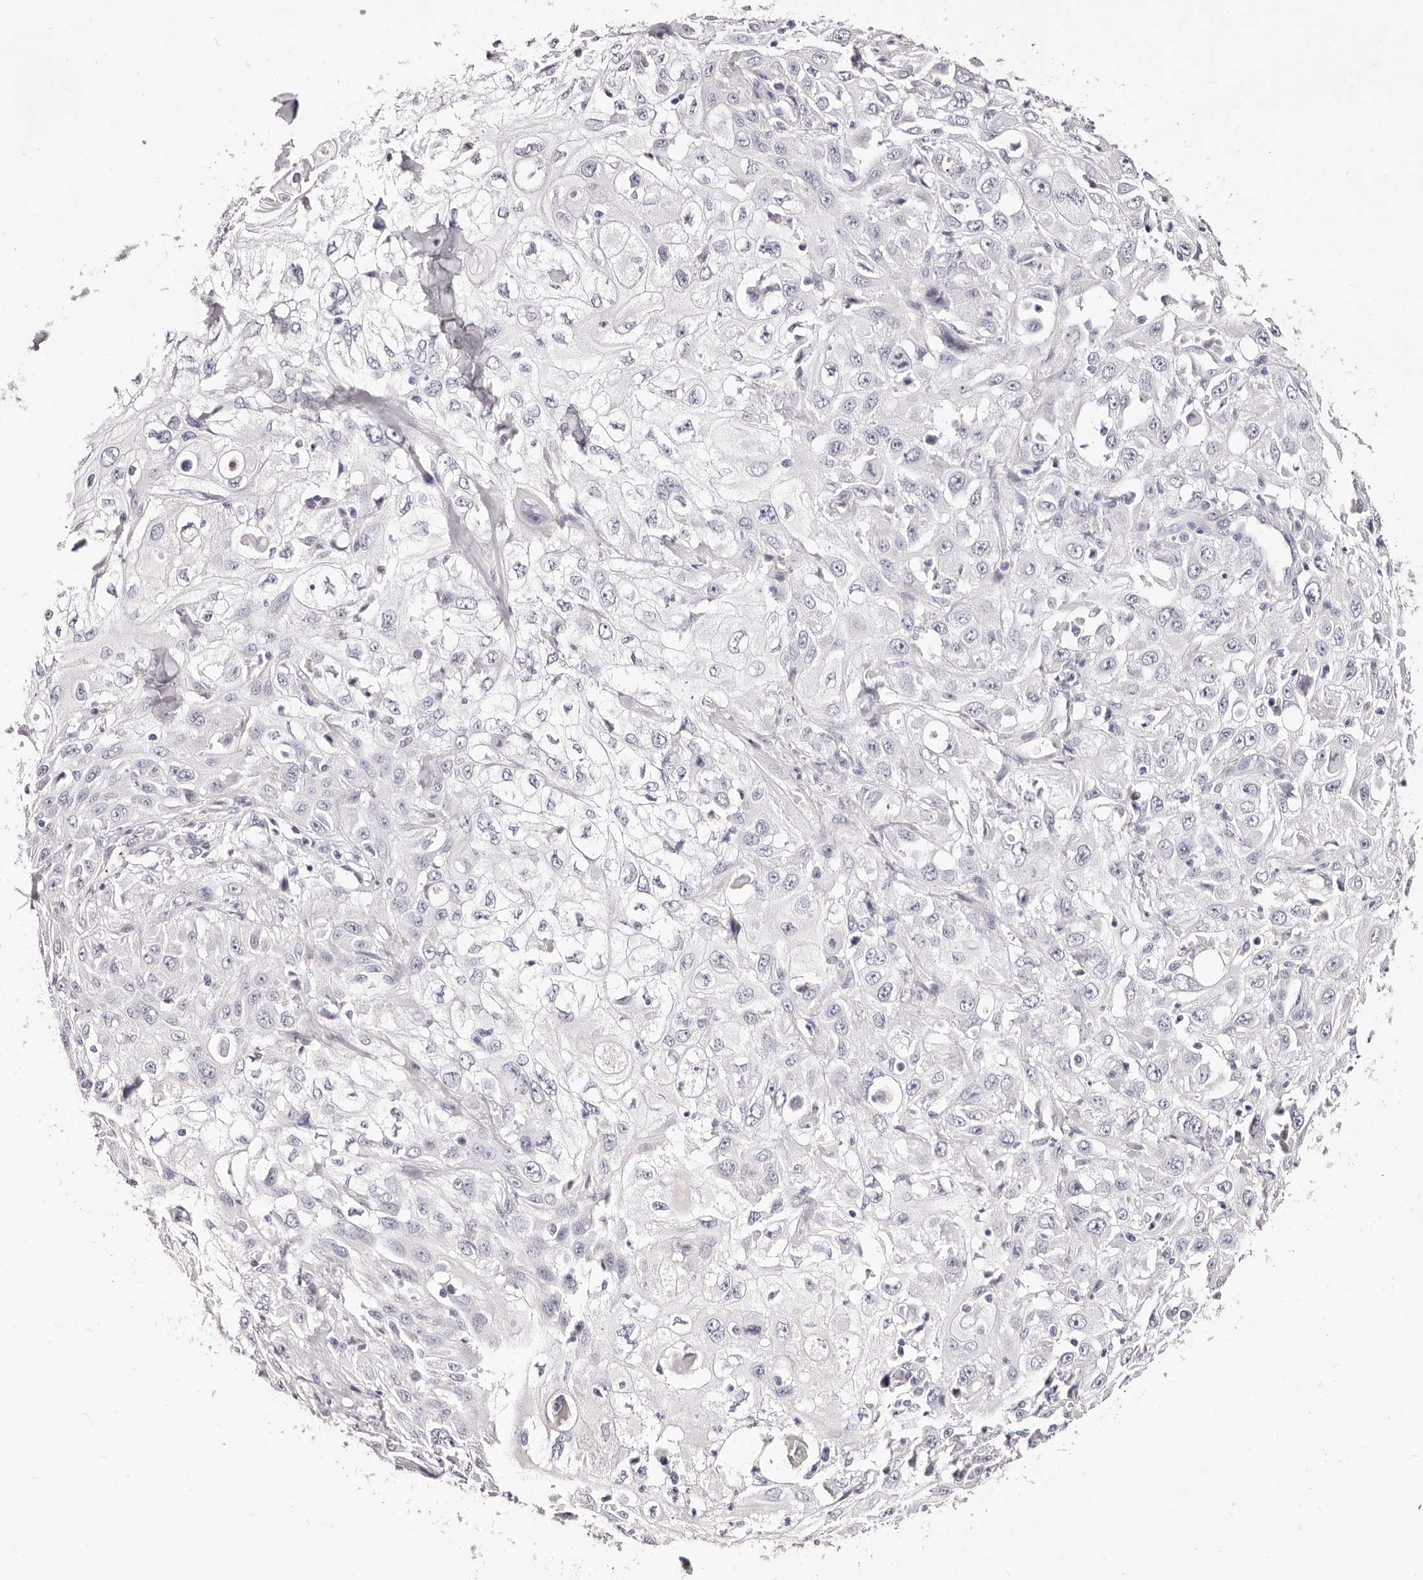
{"staining": {"intensity": "negative", "quantity": "none", "location": "none"}, "tissue": "skin cancer", "cell_type": "Tumor cells", "image_type": "cancer", "snomed": [{"axis": "morphology", "description": "Squamous cell carcinoma, NOS"}, {"axis": "topography", "description": "Skin"}], "caption": "The photomicrograph displays no staining of tumor cells in skin squamous cell carcinoma.", "gene": "PF4", "patient": {"sex": "male", "age": 75}}